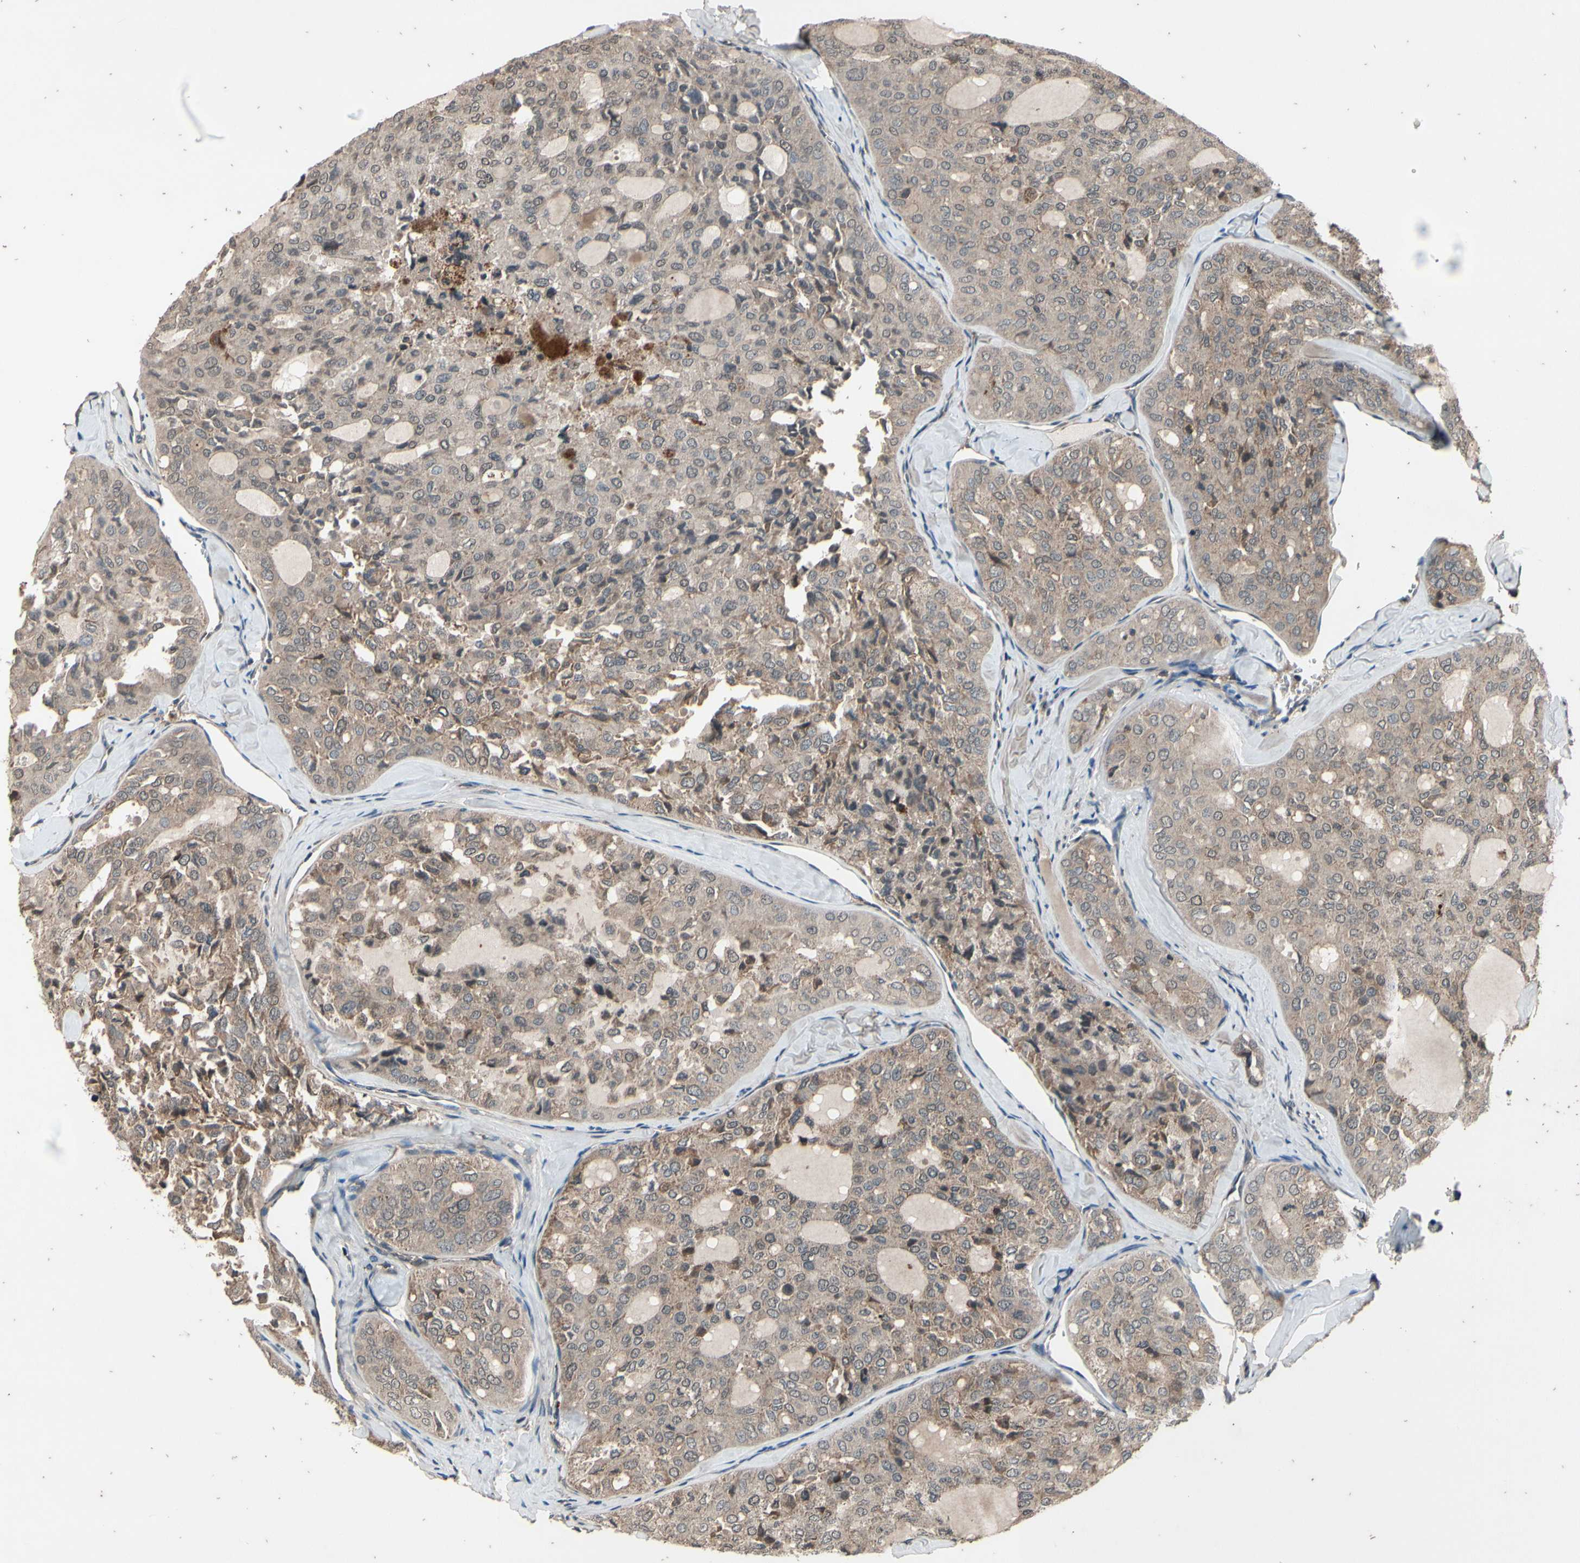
{"staining": {"intensity": "moderate", "quantity": "<25%", "location": "cytoplasmic/membranous"}, "tissue": "thyroid cancer", "cell_type": "Tumor cells", "image_type": "cancer", "snomed": [{"axis": "morphology", "description": "Follicular adenoma carcinoma, NOS"}, {"axis": "topography", "description": "Thyroid gland"}], "caption": "Follicular adenoma carcinoma (thyroid) stained with a protein marker demonstrates moderate staining in tumor cells.", "gene": "MBTPS2", "patient": {"sex": "male", "age": 75}}